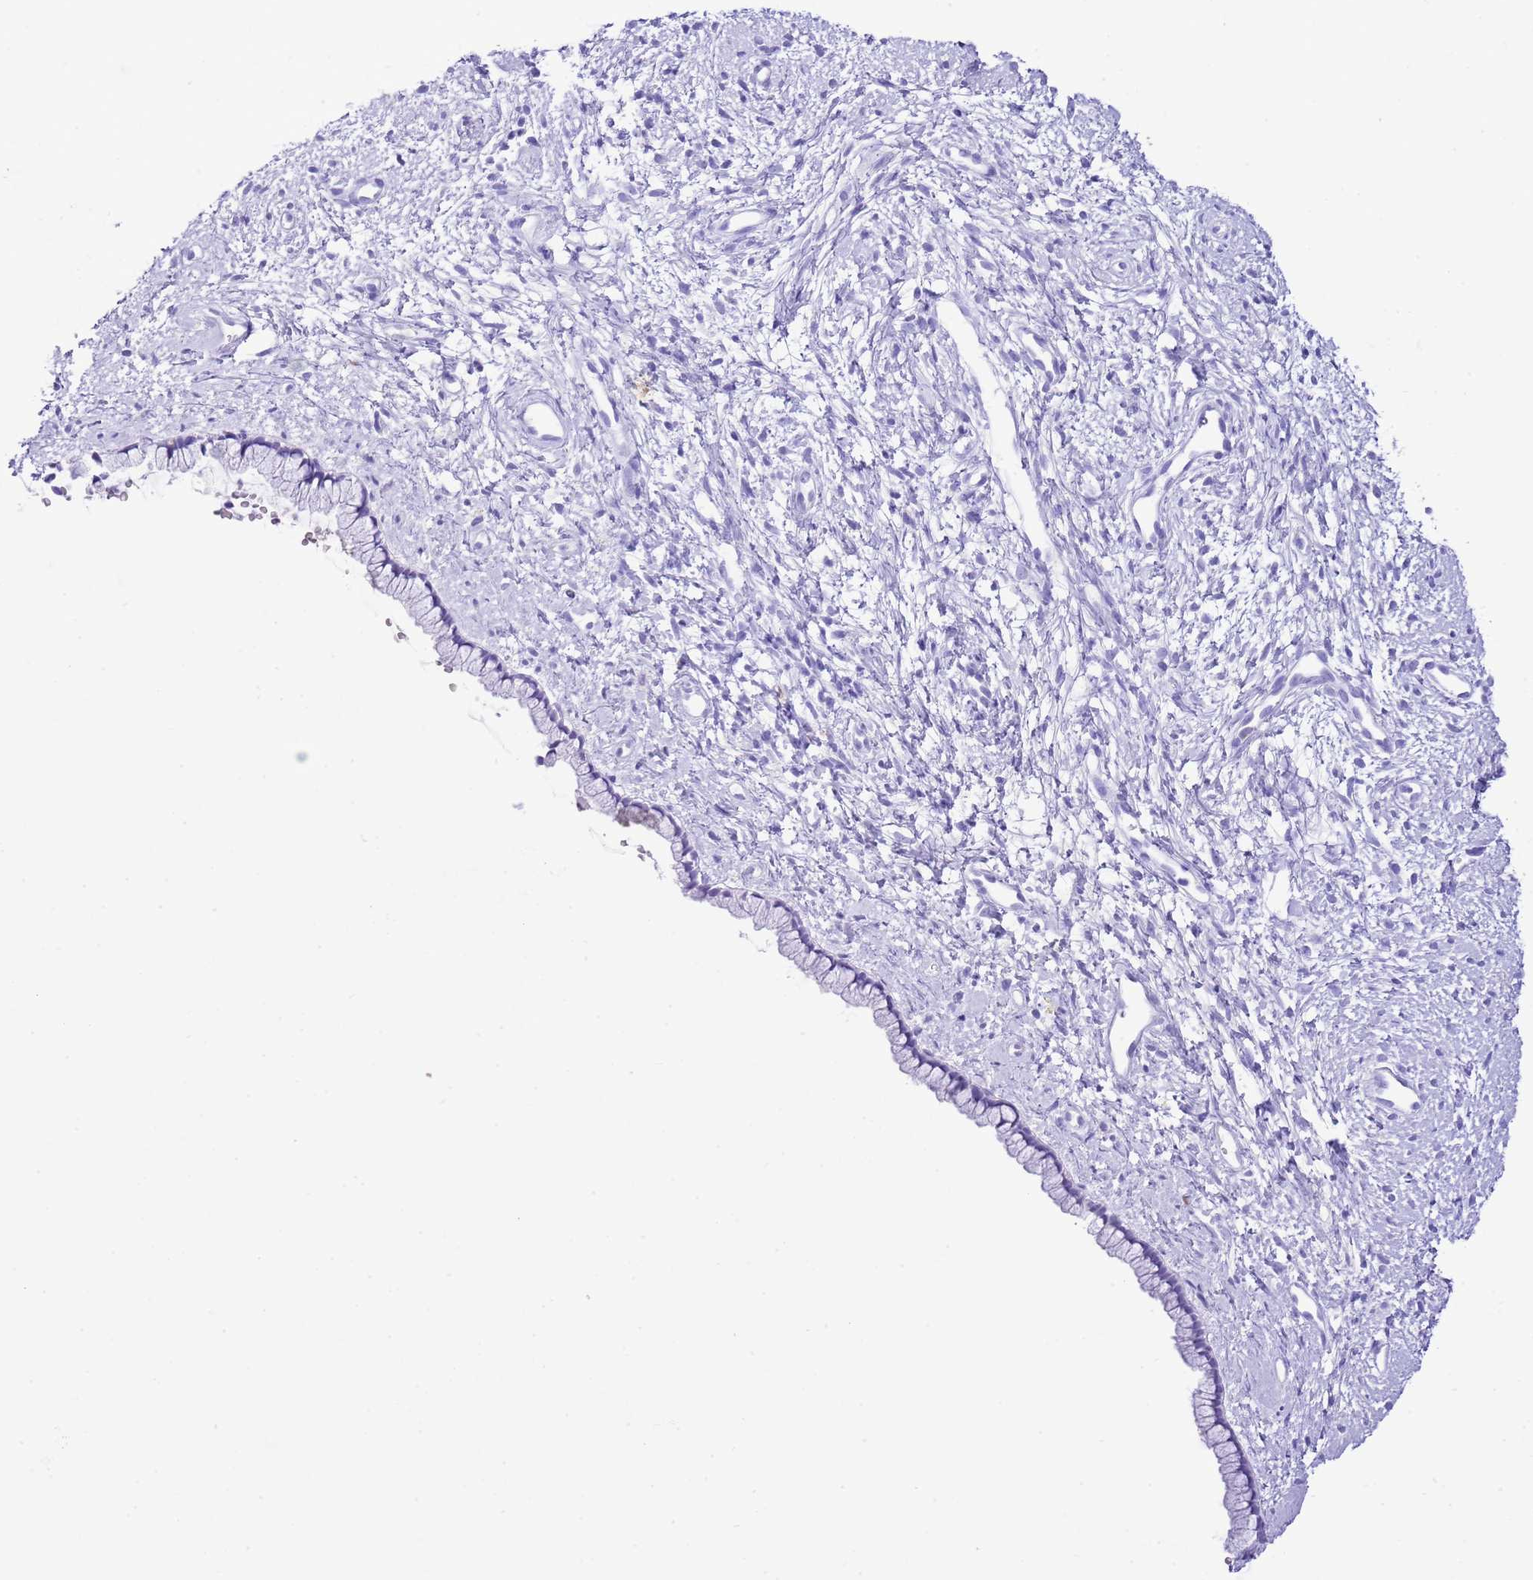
{"staining": {"intensity": "negative", "quantity": "none", "location": "none"}, "tissue": "cervix", "cell_type": "Glandular cells", "image_type": "normal", "snomed": [{"axis": "morphology", "description": "Normal tissue, NOS"}, {"axis": "topography", "description": "Cervix"}], "caption": "Human cervix stained for a protein using IHC shows no expression in glandular cells.", "gene": "KCNC1", "patient": {"sex": "female", "age": 57}}